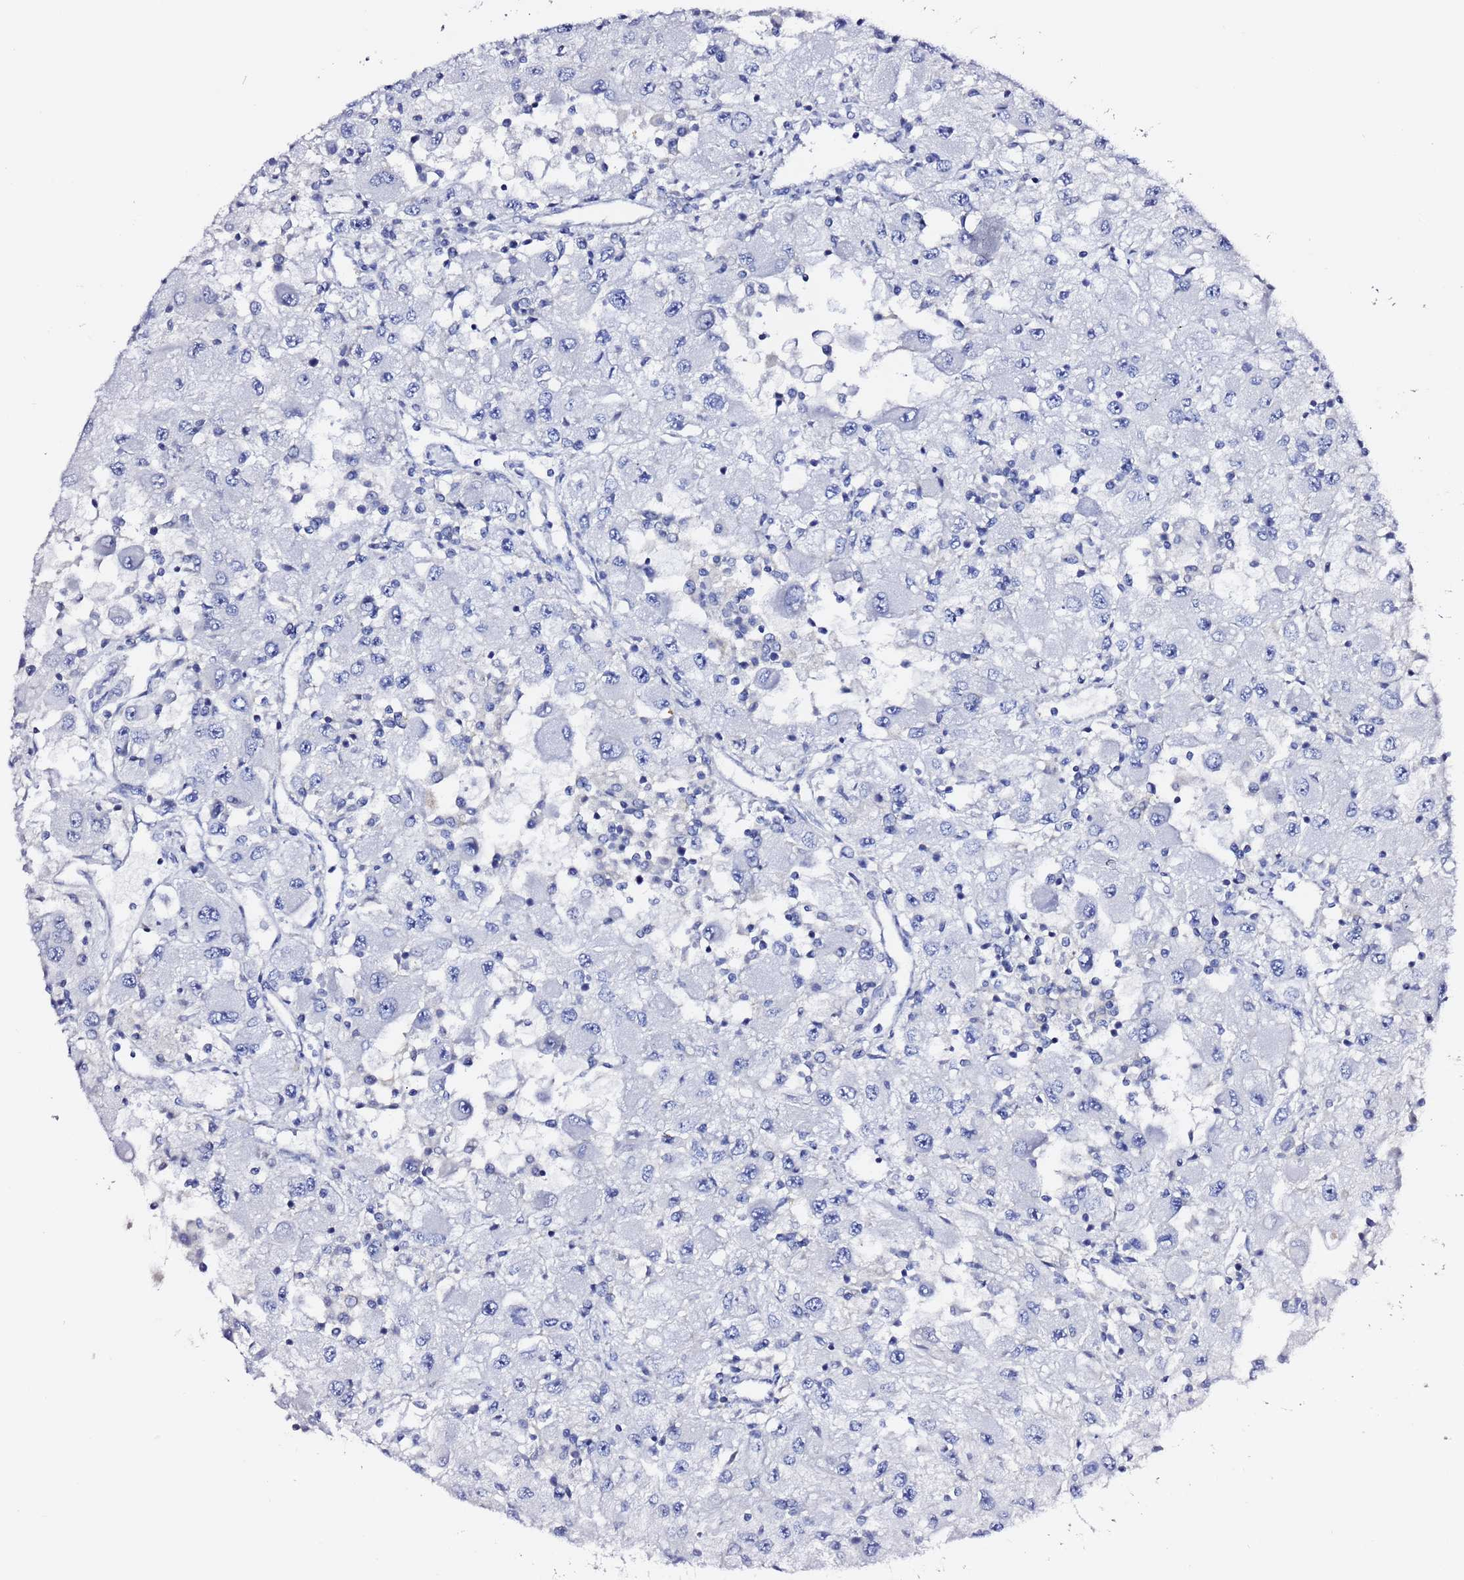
{"staining": {"intensity": "negative", "quantity": "none", "location": "none"}, "tissue": "renal cancer", "cell_type": "Tumor cells", "image_type": "cancer", "snomed": [{"axis": "morphology", "description": "Adenocarcinoma, NOS"}, {"axis": "topography", "description": "Kidney"}], "caption": "This is an IHC image of human renal cancer. There is no positivity in tumor cells.", "gene": "LENG1", "patient": {"sex": "female", "age": 67}}